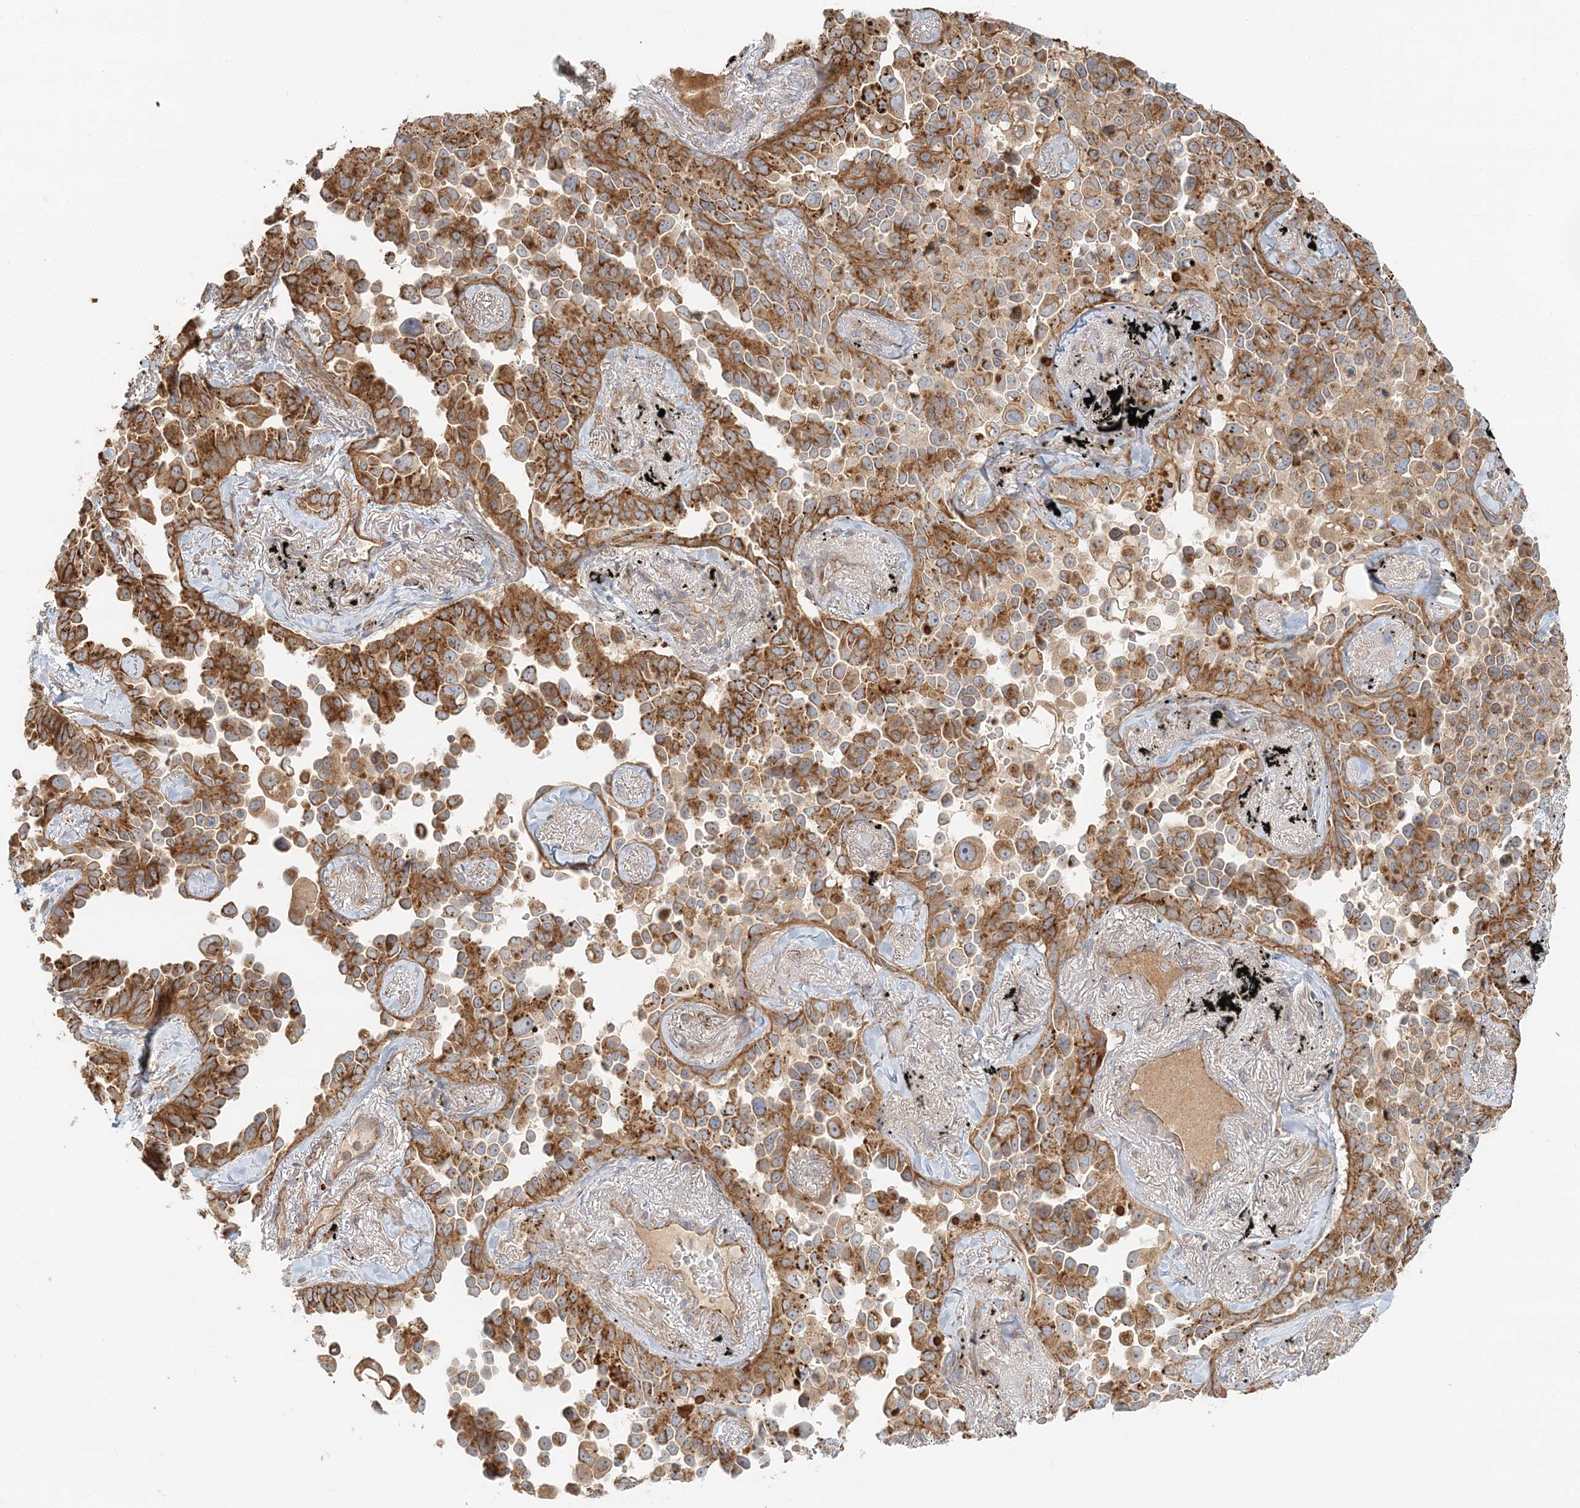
{"staining": {"intensity": "strong", "quantity": ">75%", "location": "cytoplasmic/membranous"}, "tissue": "lung cancer", "cell_type": "Tumor cells", "image_type": "cancer", "snomed": [{"axis": "morphology", "description": "Adenocarcinoma, NOS"}, {"axis": "topography", "description": "Lung"}], "caption": "Immunohistochemistry photomicrograph of neoplastic tissue: human adenocarcinoma (lung) stained using IHC displays high levels of strong protein expression localized specifically in the cytoplasmic/membranous of tumor cells, appearing as a cytoplasmic/membranous brown color.", "gene": "KIAA0232", "patient": {"sex": "female", "age": 67}}